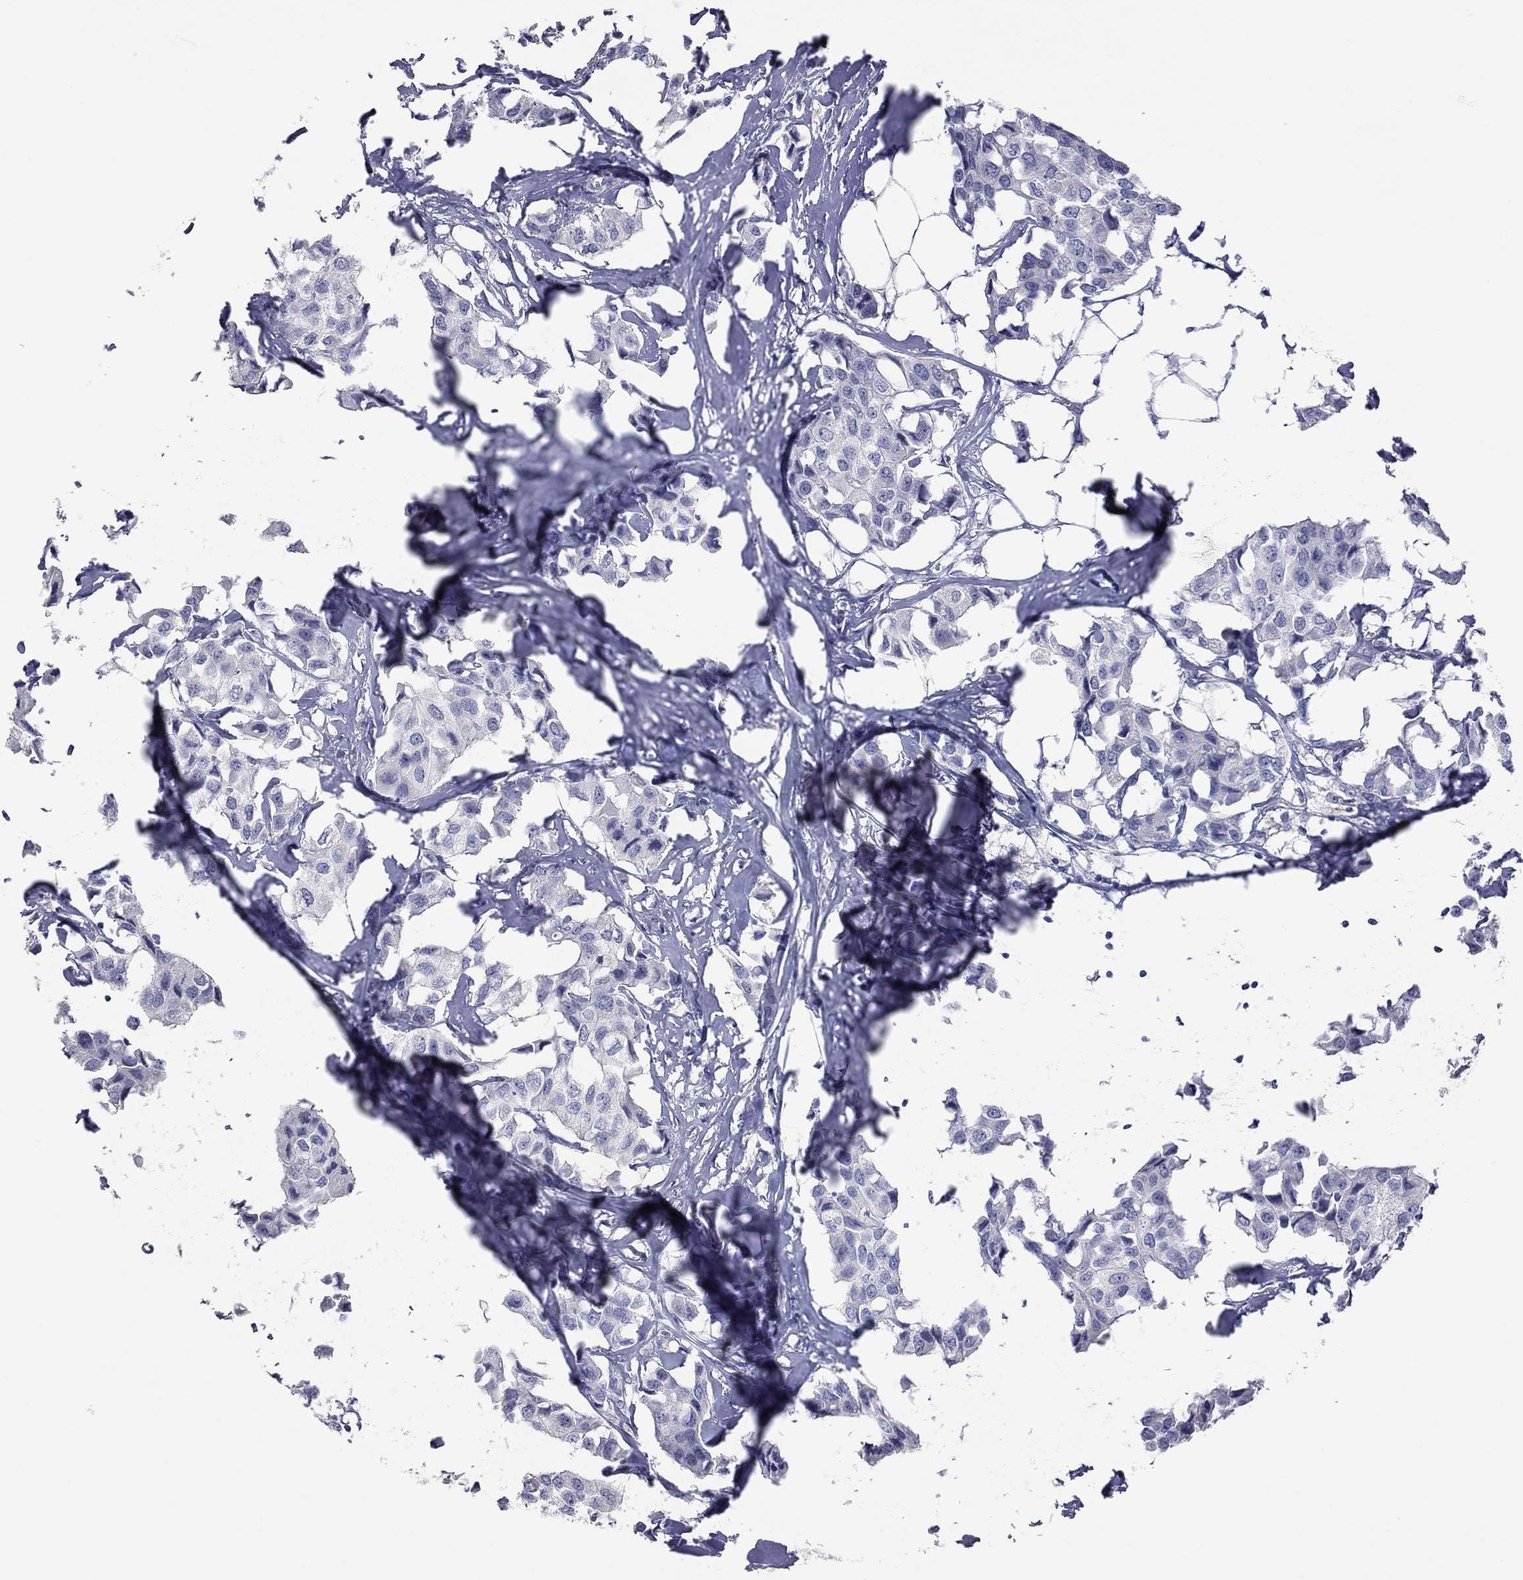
{"staining": {"intensity": "negative", "quantity": "none", "location": "none"}, "tissue": "breast cancer", "cell_type": "Tumor cells", "image_type": "cancer", "snomed": [{"axis": "morphology", "description": "Duct carcinoma"}, {"axis": "topography", "description": "Breast"}], "caption": "Immunohistochemical staining of breast invasive ductal carcinoma demonstrates no significant positivity in tumor cells.", "gene": "HYLS1", "patient": {"sex": "female", "age": 80}}